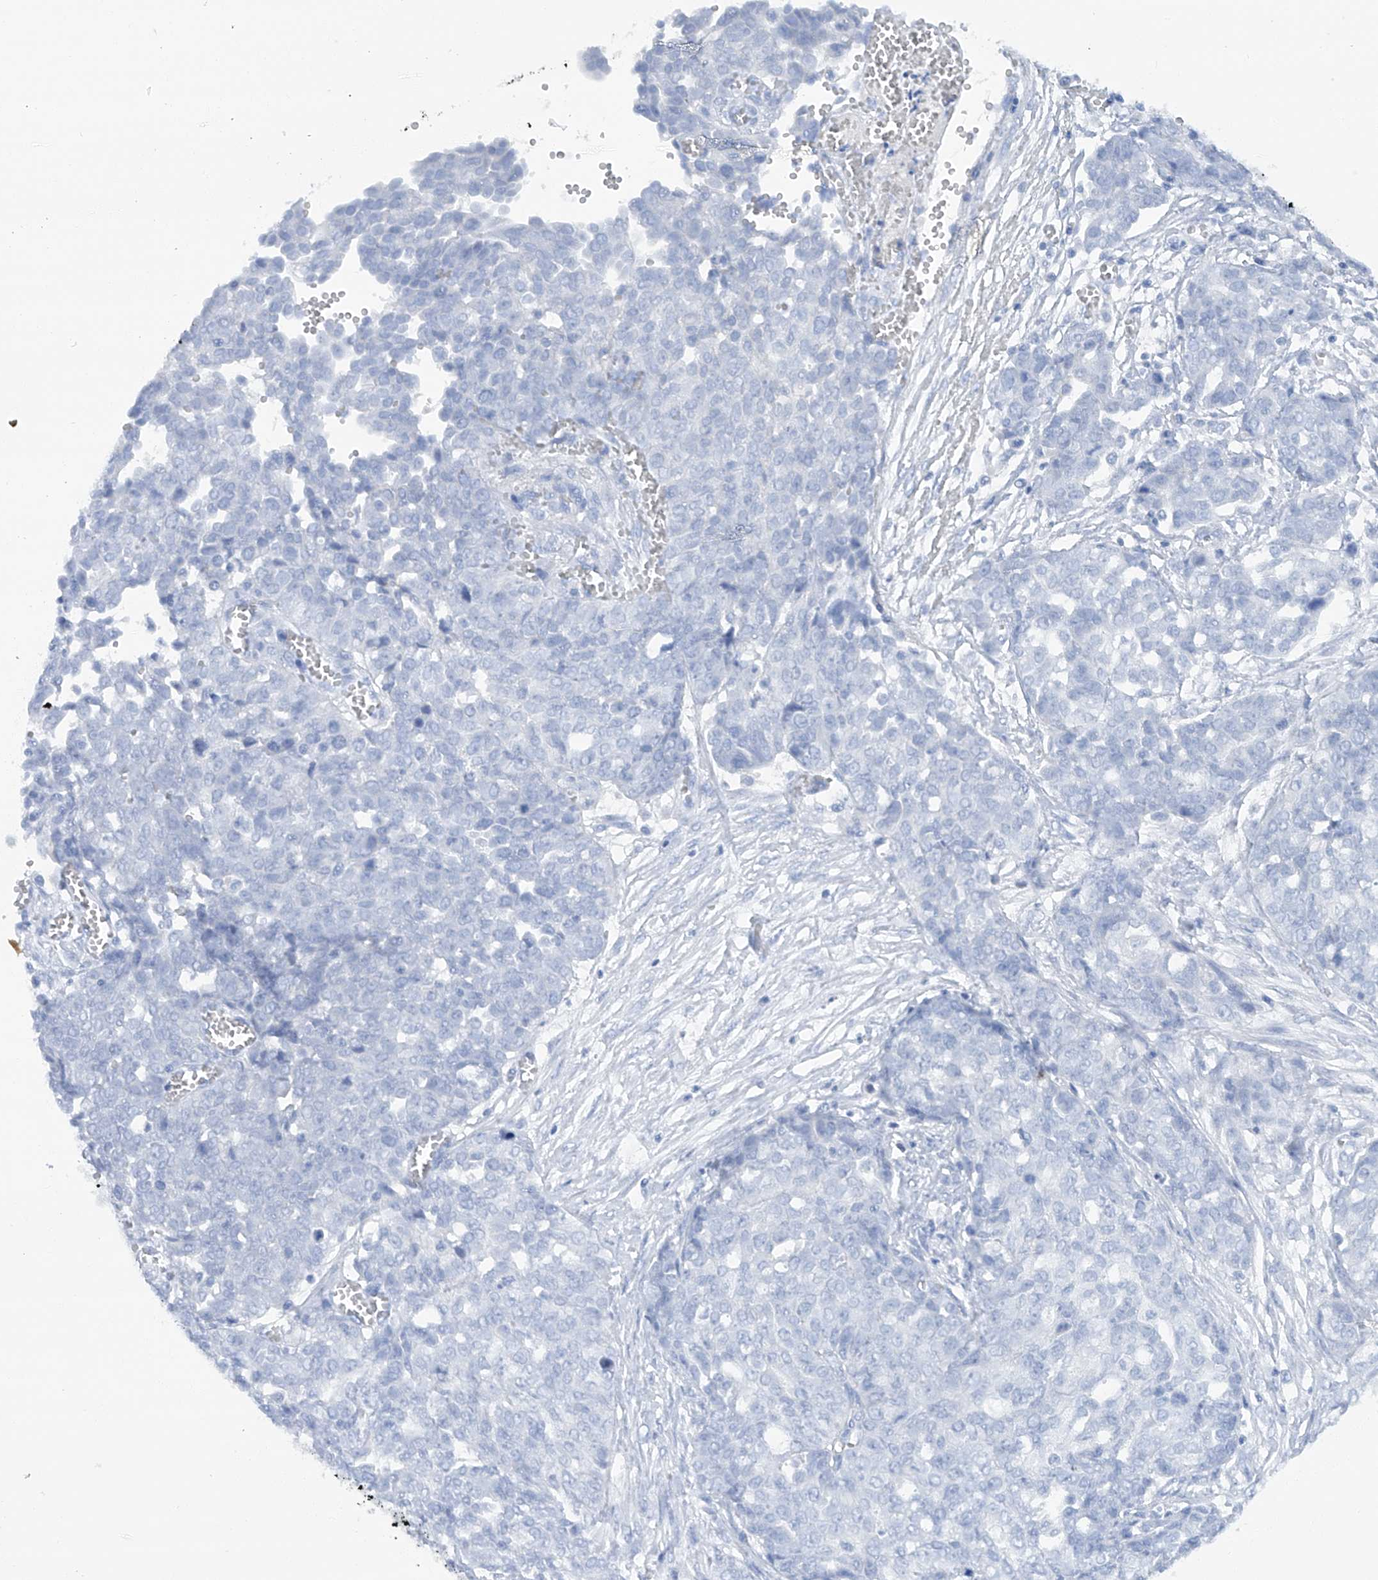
{"staining": {"intensity": "negative", "quantity": "none", "location": "none"}, "tissue": "ovarian cancer", "cell_type": "Tumor cells", "image_type": "cancer", "snomed": [{"axis": "morphology", "description": "Cystadenocarcinoma, serous, NOS"}, {"axis": "topography", "description": "Soft tissue"}, {"axis": "topography", "description": "Ovary"}], "caption": "Serous cystadenocarcinoma (ovarian) was stained to show a protein in brown. There is no significant positivity in tumor cells. (Brightfield microscopy of DAB (3,3'-diaminobenzidine) immunohistochemistry (IHC) at high magnification).", "gene": "HAS3", "patient": {"sex": "female", "age": 57}}